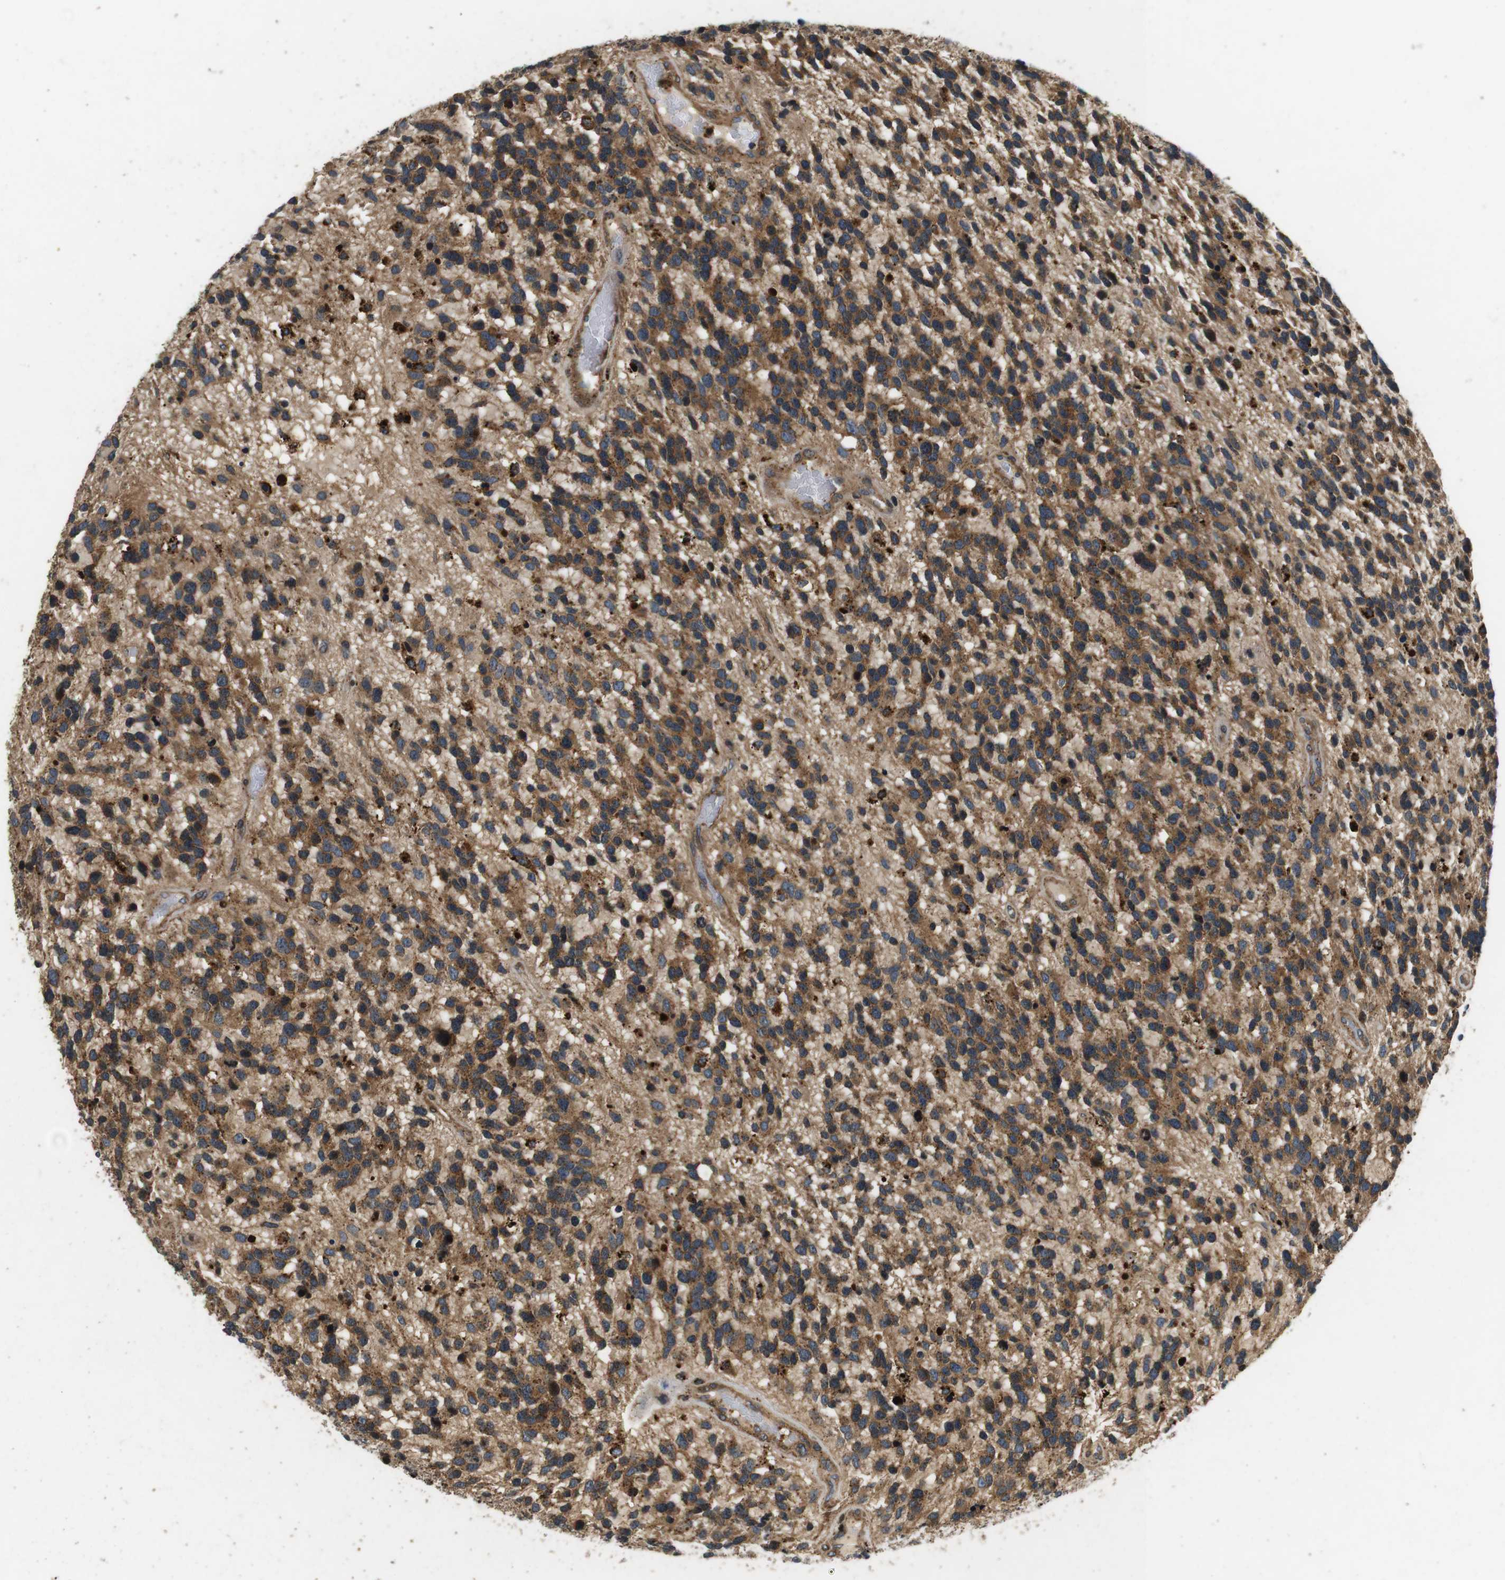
{"staining": {"intensity": "moderate", "quantity": ">75%", "location": "cytoplasmic/membranous"}, "tissue": "glioma", "cell_type": "Tumor cells", "image_type": "cancer", "snomed": [{"axis": "morphology", "description": "Glioma, malignant, High grade"}, {"axis": "topography", "description": "Brain"}], "caption": "High-grade glioma (malignant) stained with immunohistochemistry (IHC) exhibits moderate cytoplasmic/membranous positivity in about >75% of tumor cells.", "gene": "TXNRD1", "patient": {"sex": "female", "age": 58}}